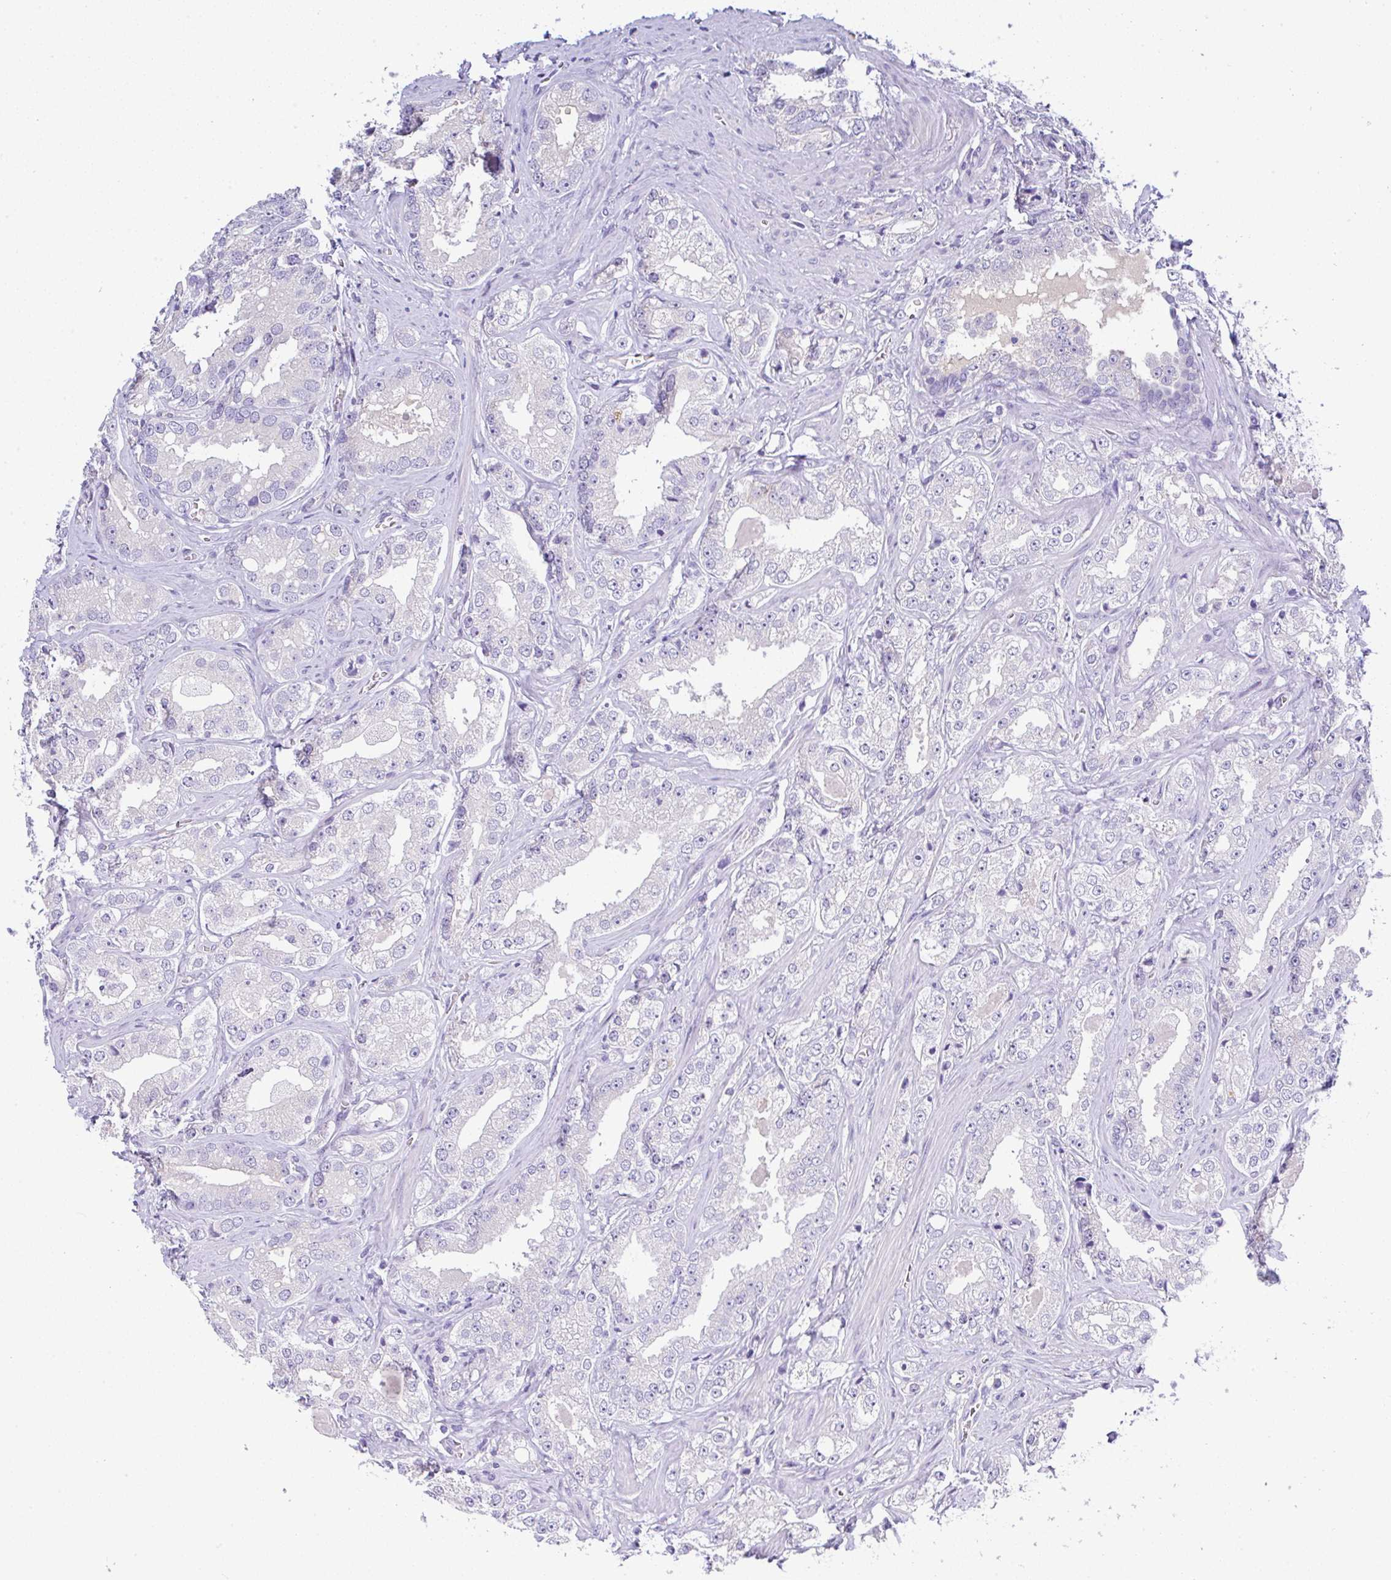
{"staining": {"intensity": "negative", "quantity": "none", "location": "none"}, "tissue": "prostate cancer", "cell_type": "Tumor cells", "image_type": "cancer", "snomed": [{"axis": "morphology", "description": "Adenocarcinoma, High grade"}, {"axis": "topography", "description": "Prostate"}], "caption": "Immunohistochemical staining of prostate cancer demonstrates no significant staining in tumor cells.", "gene": "SERPINE3", "patient": {"sex": "male", "age": 67}}